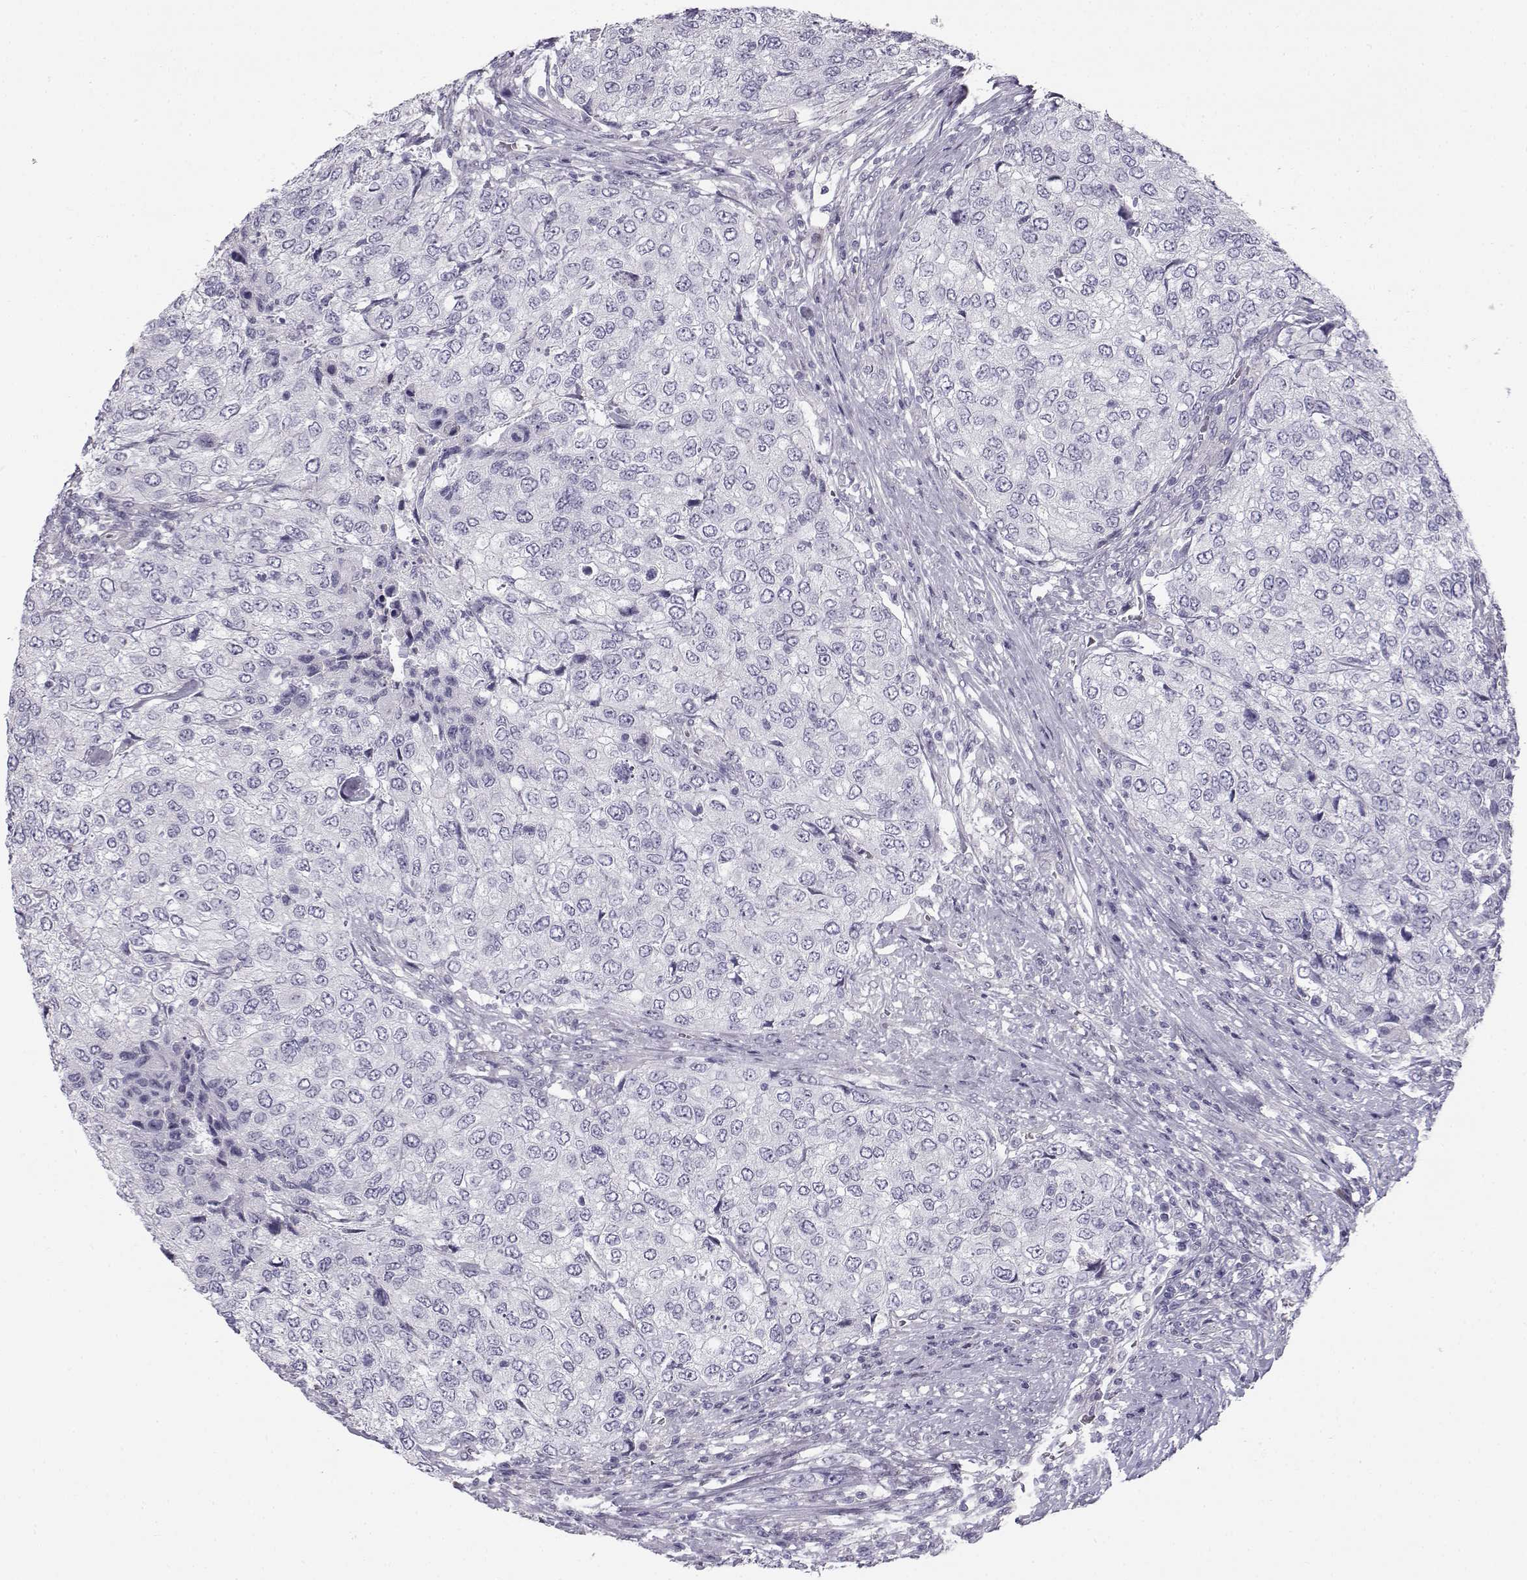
{"staining": {"intensity": "negative", "quantity": "none", "location": "none"}, "tissue": "urothelial cancer", "cell_type": "Tumor cells", "image_type": "cancer", "snomed": [{"axis": "morphology", "description": "Urothelial carcinoma, High grade"}, {"axis": "topography", "description": "Urinary bladder"}], "caption": "DAB immunohistochemical staining of high-grade urothelial carcinoma displays no significant staining in tumor cells.", "gene": "KCNMB4", "patient": {"sex": "female", "age": 78}}